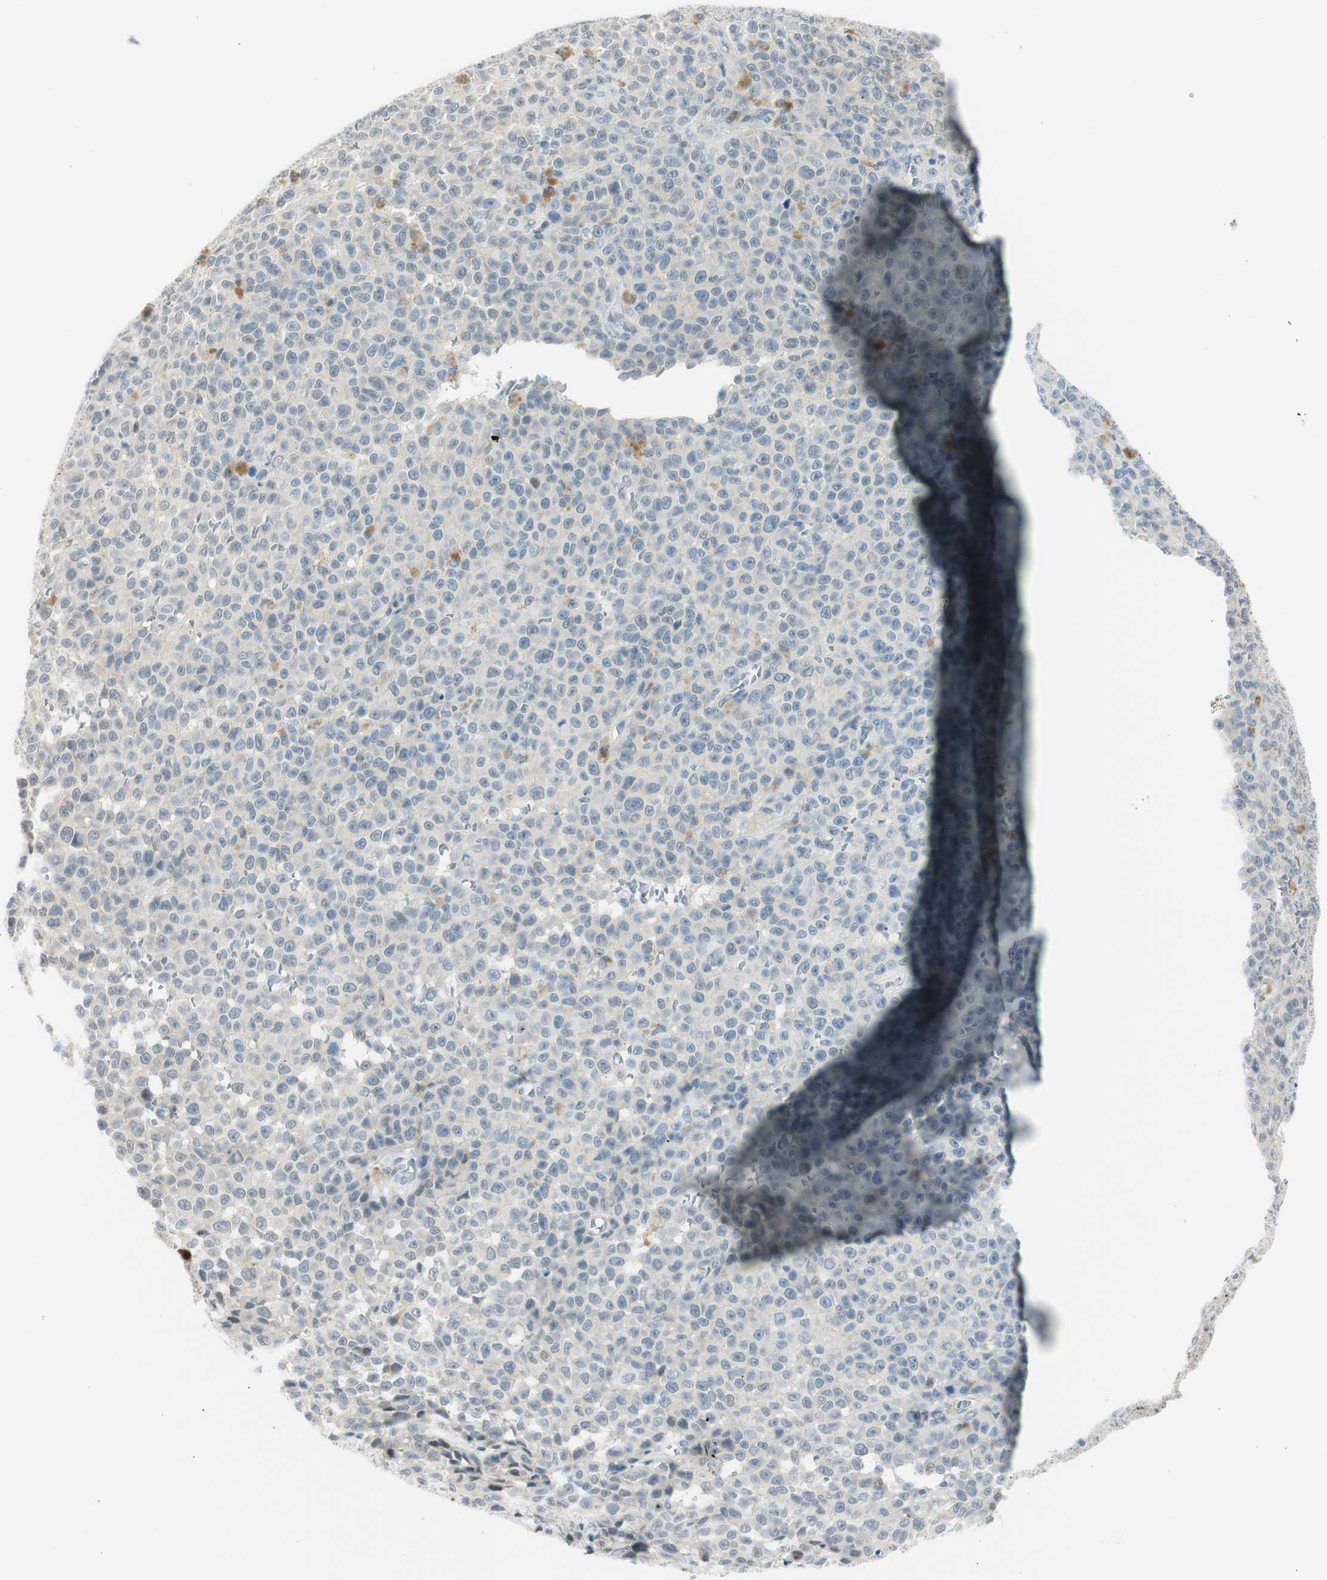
{"staining": {"intensity": "negative", "quantity": "none", "location": "none"}, "tissue": "melanoma", "cell_type": "Tumor cells", "image_type": "cancer", "snomed": [{"axis": "morphology", "description": "Malignant melanoma, NOS"}, {"axis": "topography", "description": "Skin"}], "caption": "Malignant melanoma stained for a protein using immunohistochemistry shows no expression tumor cells.", "gene": "B4GALNT1", "patient": {"sex": "female", "age": 82}}